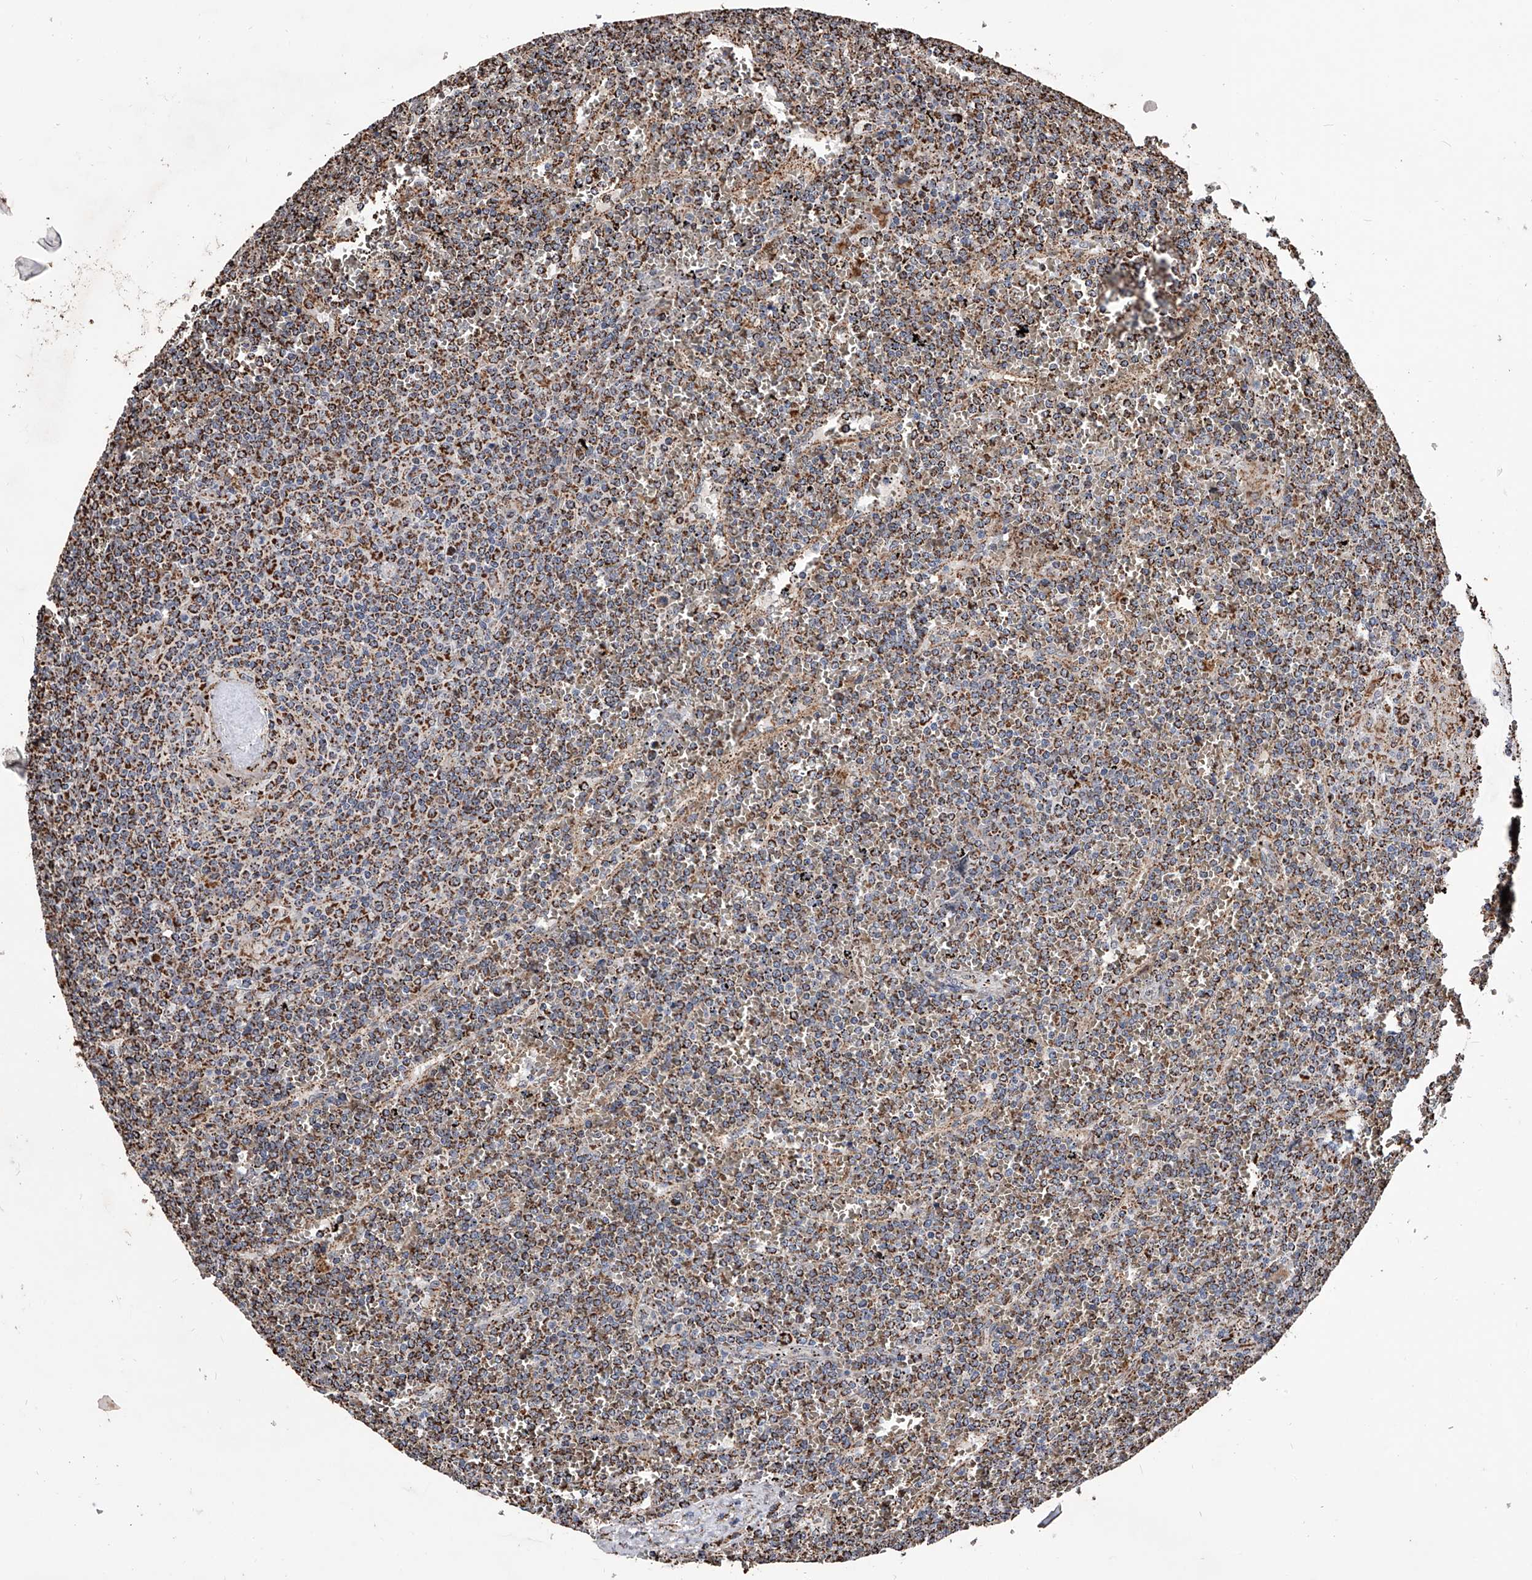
{"staining": {"intensity": "strong", "quantity": ">75%", "location": "cytoplasmic/membranous"}, "tissue": "lymphoma", "cell_type": "Tumor cells", "image_type": "cancer", "snomed": [{"axis": "morphology", "description": "Malignant lymphoma, non-Hodgkin's type, Low grade"}, {"axis": "topography", "description": "Spleen"}], "caption": "The micrograph demonstrates immunohistochemical staining of lymphoma. There is strong cytoplasmic/membranous expression is seen in about >75% of tumor cells.", "gene": "SMPDL3A", "patient": {"sex": "female", "age": 19}}